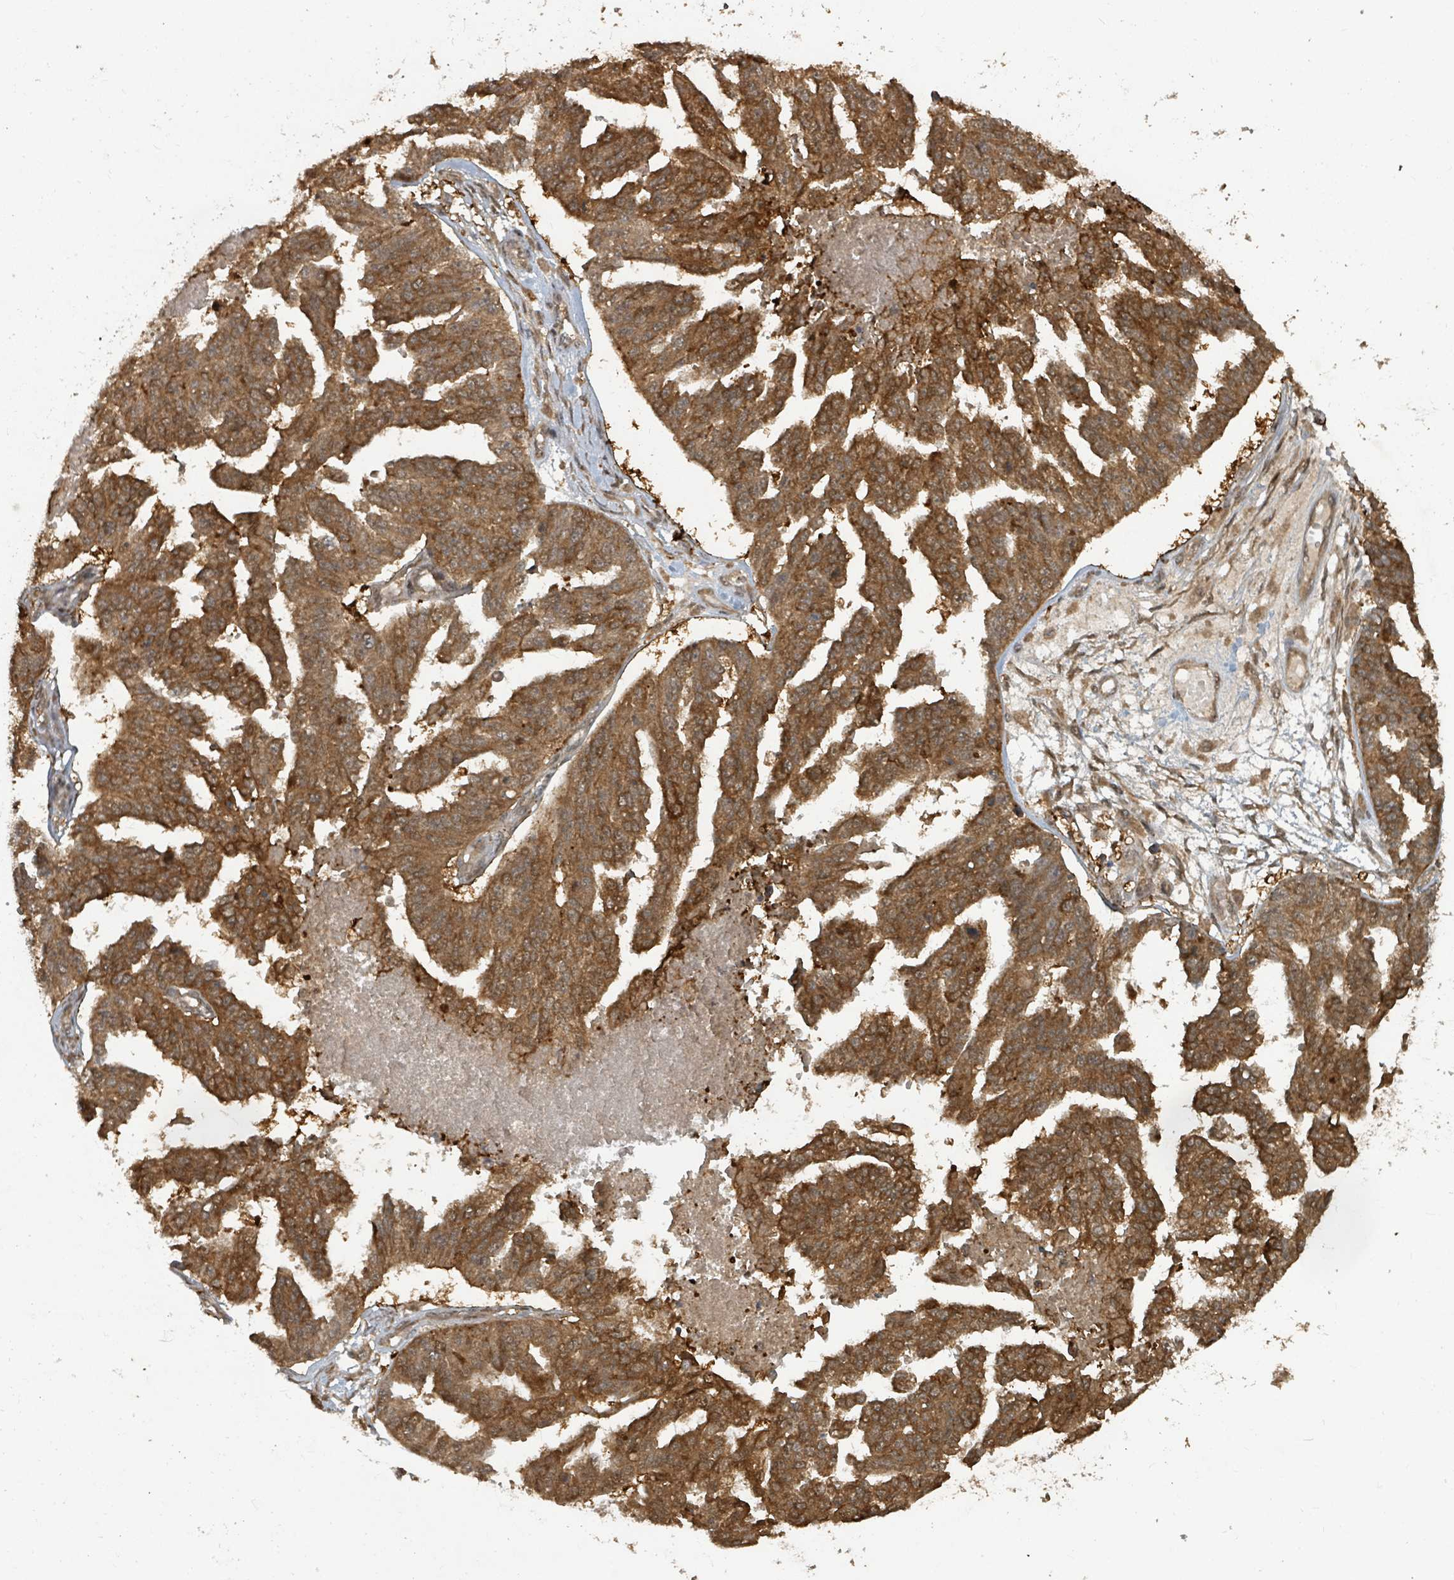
{"staining": {"intensity": "strong", "quantity": ">75%", "location": "cytoplasmic/membranous"}, "tissue": "ovarian cancer", "cell_type": "Tumor cells", "image_type": "cancer", "snomed": [{"axis": "morphology", "description": "Cystadenocarcinoma, serous, NOS"}, {"axis": "topography", "description": "Ovary"}], "caption": "Immunohistochemistry of ovarian cancer (serous cystadenocarcinoma) exhibits high levels of strong cytoplasmic/membranous expression in about >75% of tumor cells.", "gene": "KDM4E", "patient": {"sex": "female", "age": 58}}